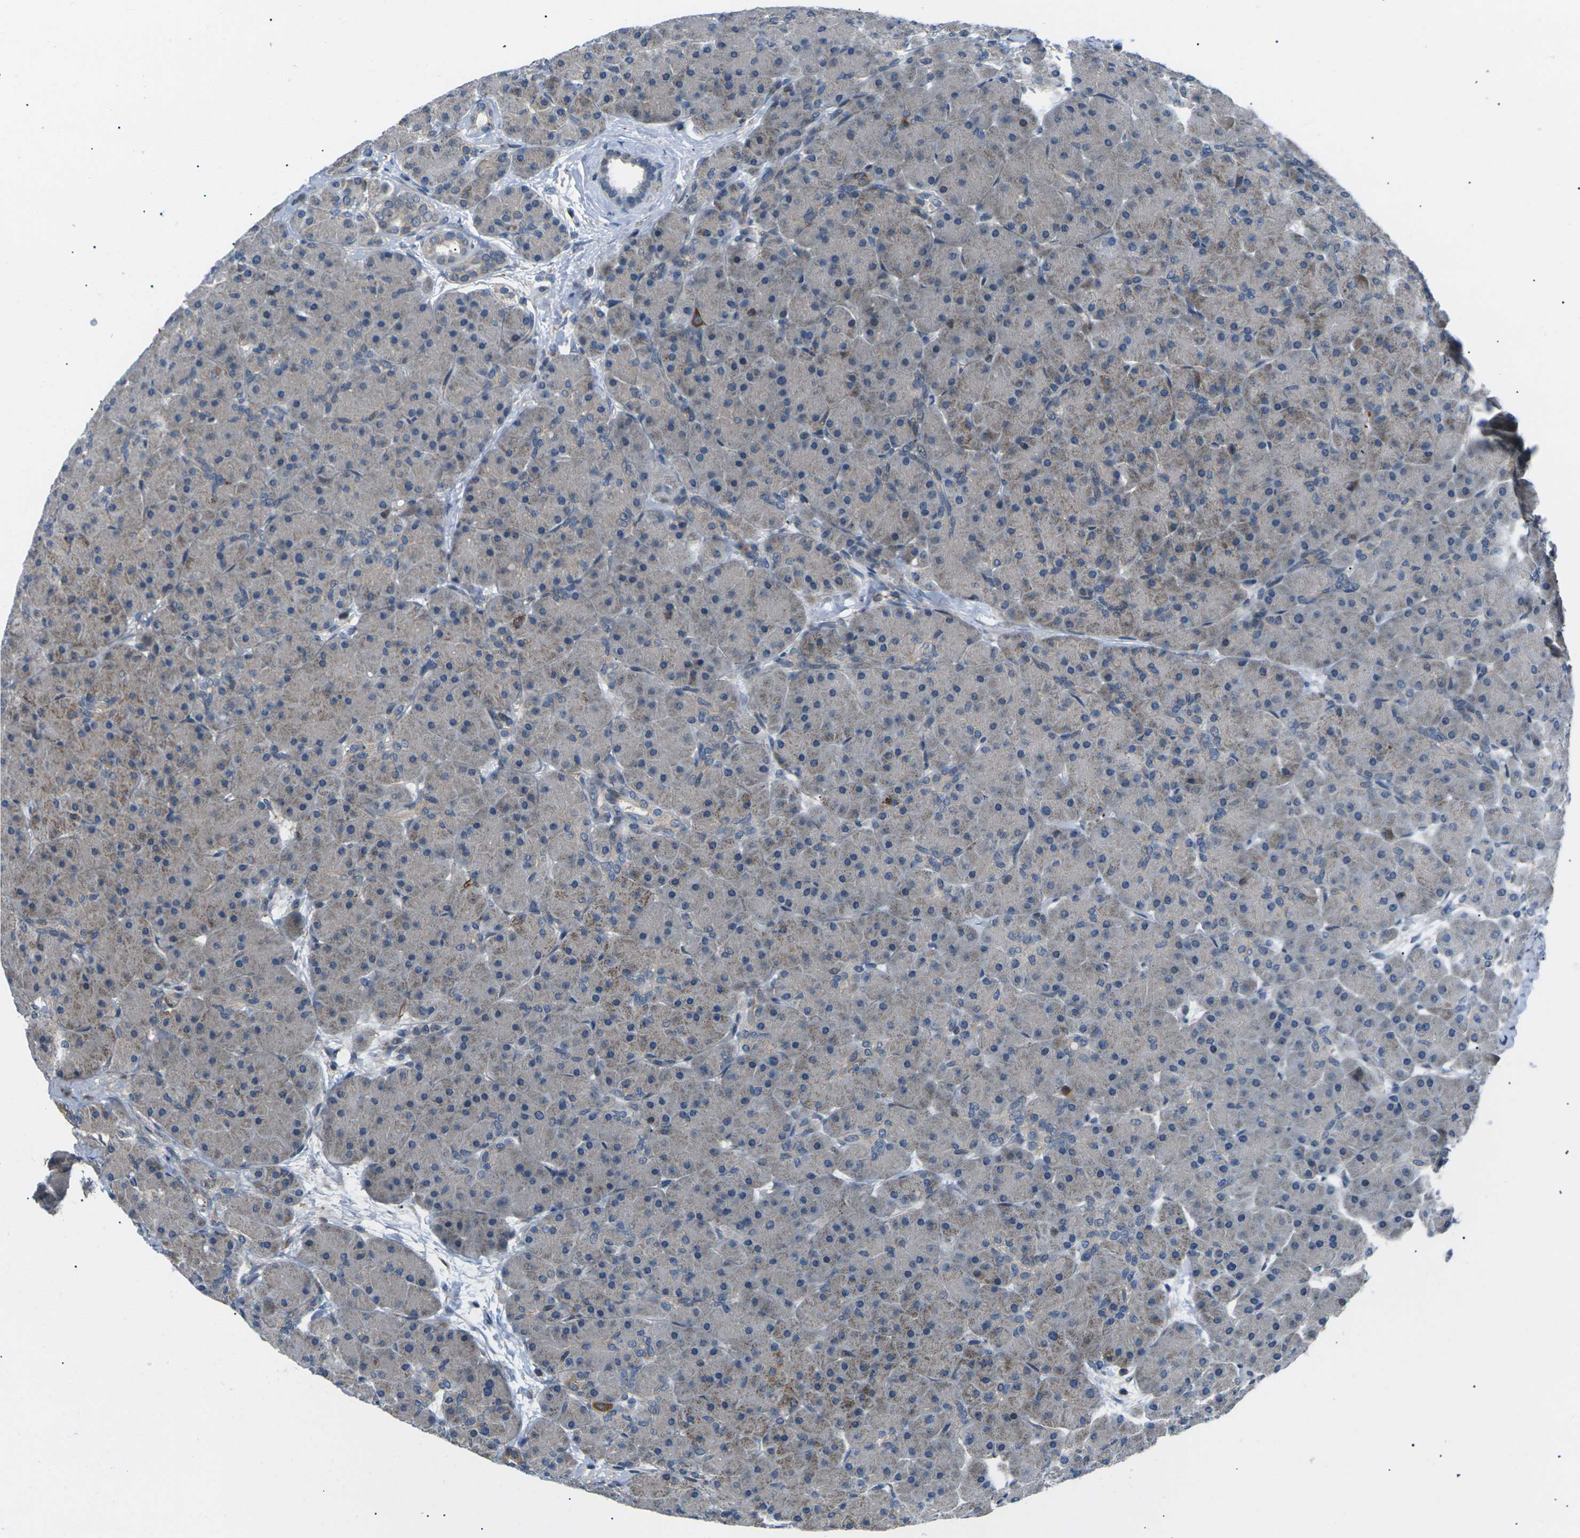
{"staining": {"intensity": "moderate", "quantity": "<25%", "location": "cytoplasmic/membranous"}, "tissue": "pancreas", "cell_type": "Exocrine glandular cells", "image_type": "normal", "snomed": [{"axis": "morphology", "description": "Normal tissue, NOS"}, {"axis": "topography", "description": "Pancreas"}], "caption": "A brown stain labels moderate cytoplasmic/membranous expression of a protein in exocrine glandular cells of normal pancreas.", "gene": "RPS6KA3", "patient": {"sex": "male", "age": 66}}